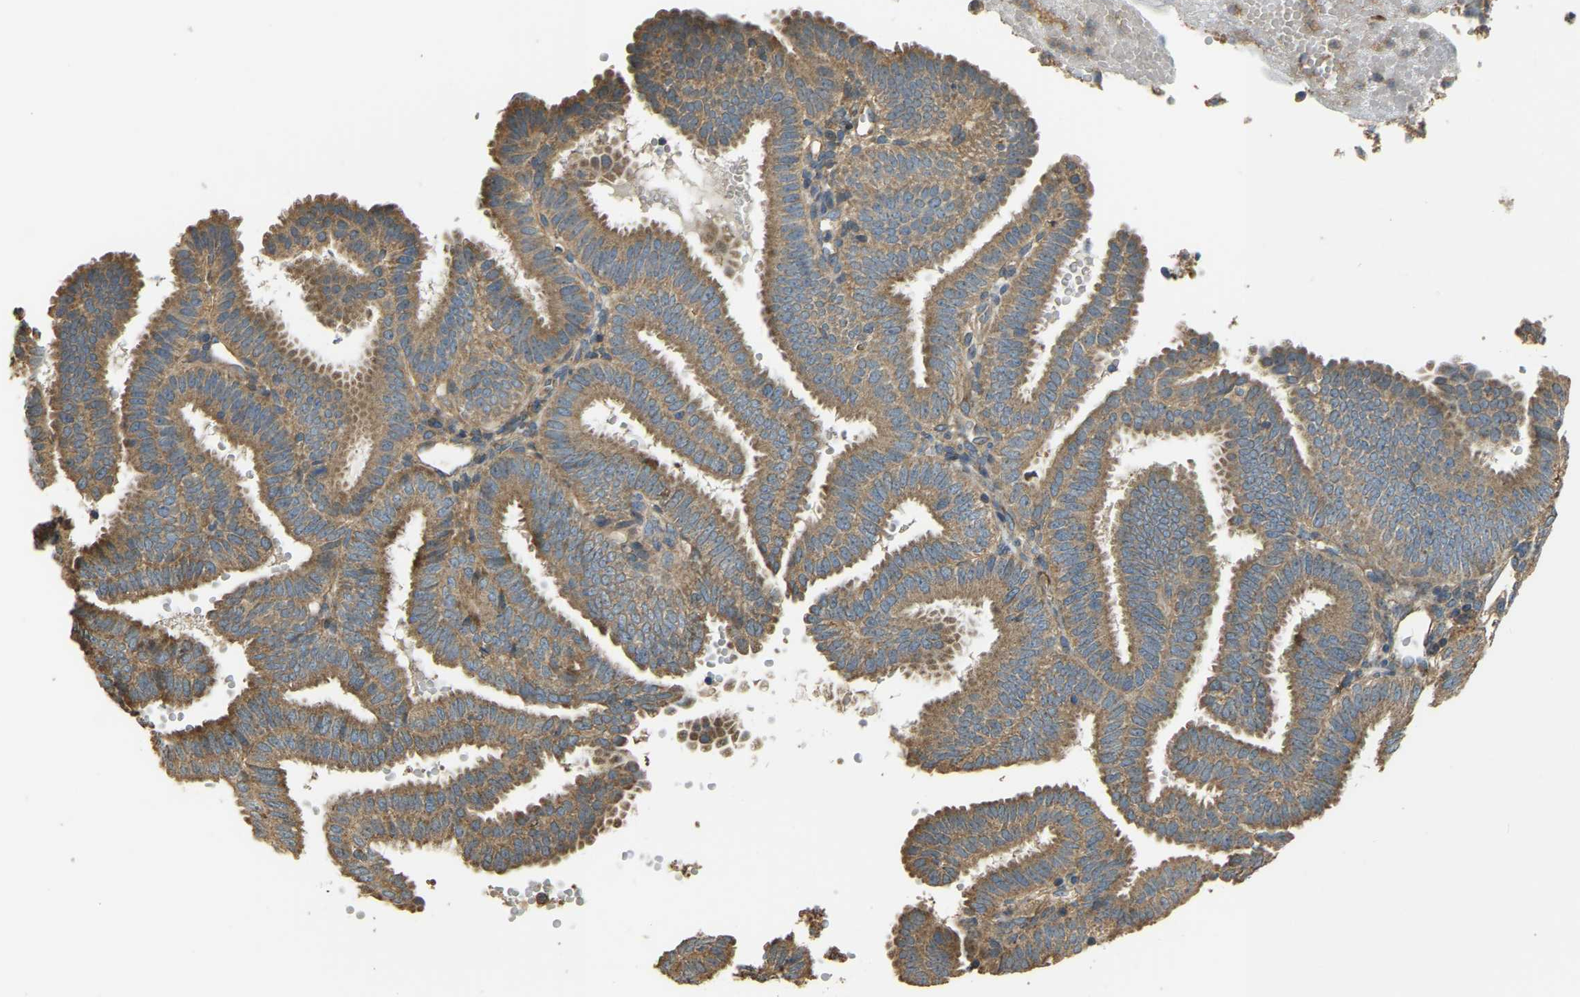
{"staining": {"intensity": "moderate", "quantity": ">75%", "location": "cytoplasmic/membranous"}, "tissue": "endometrial cancer", "cell_type": "Tumor cells", "image_type": "cancer", "snomed": [{"axis": "morphology", "description": "Adenocarcinoma, NOS"}, {"axis": "topography", "description": "Endometrium"}], "caption": "IHC of human endometrial cancer displays medium levels of moderate cytoplasmic/membranous staining in about >75% of tumor cells. (Stains: DAB (3,3'-diaminobenzidine) in brown, nuclei in blue, Microscopy: brightfield microscopy at high magnification).", "gene": "GNG2", "patient": {"sex": "female", "age": 58}}